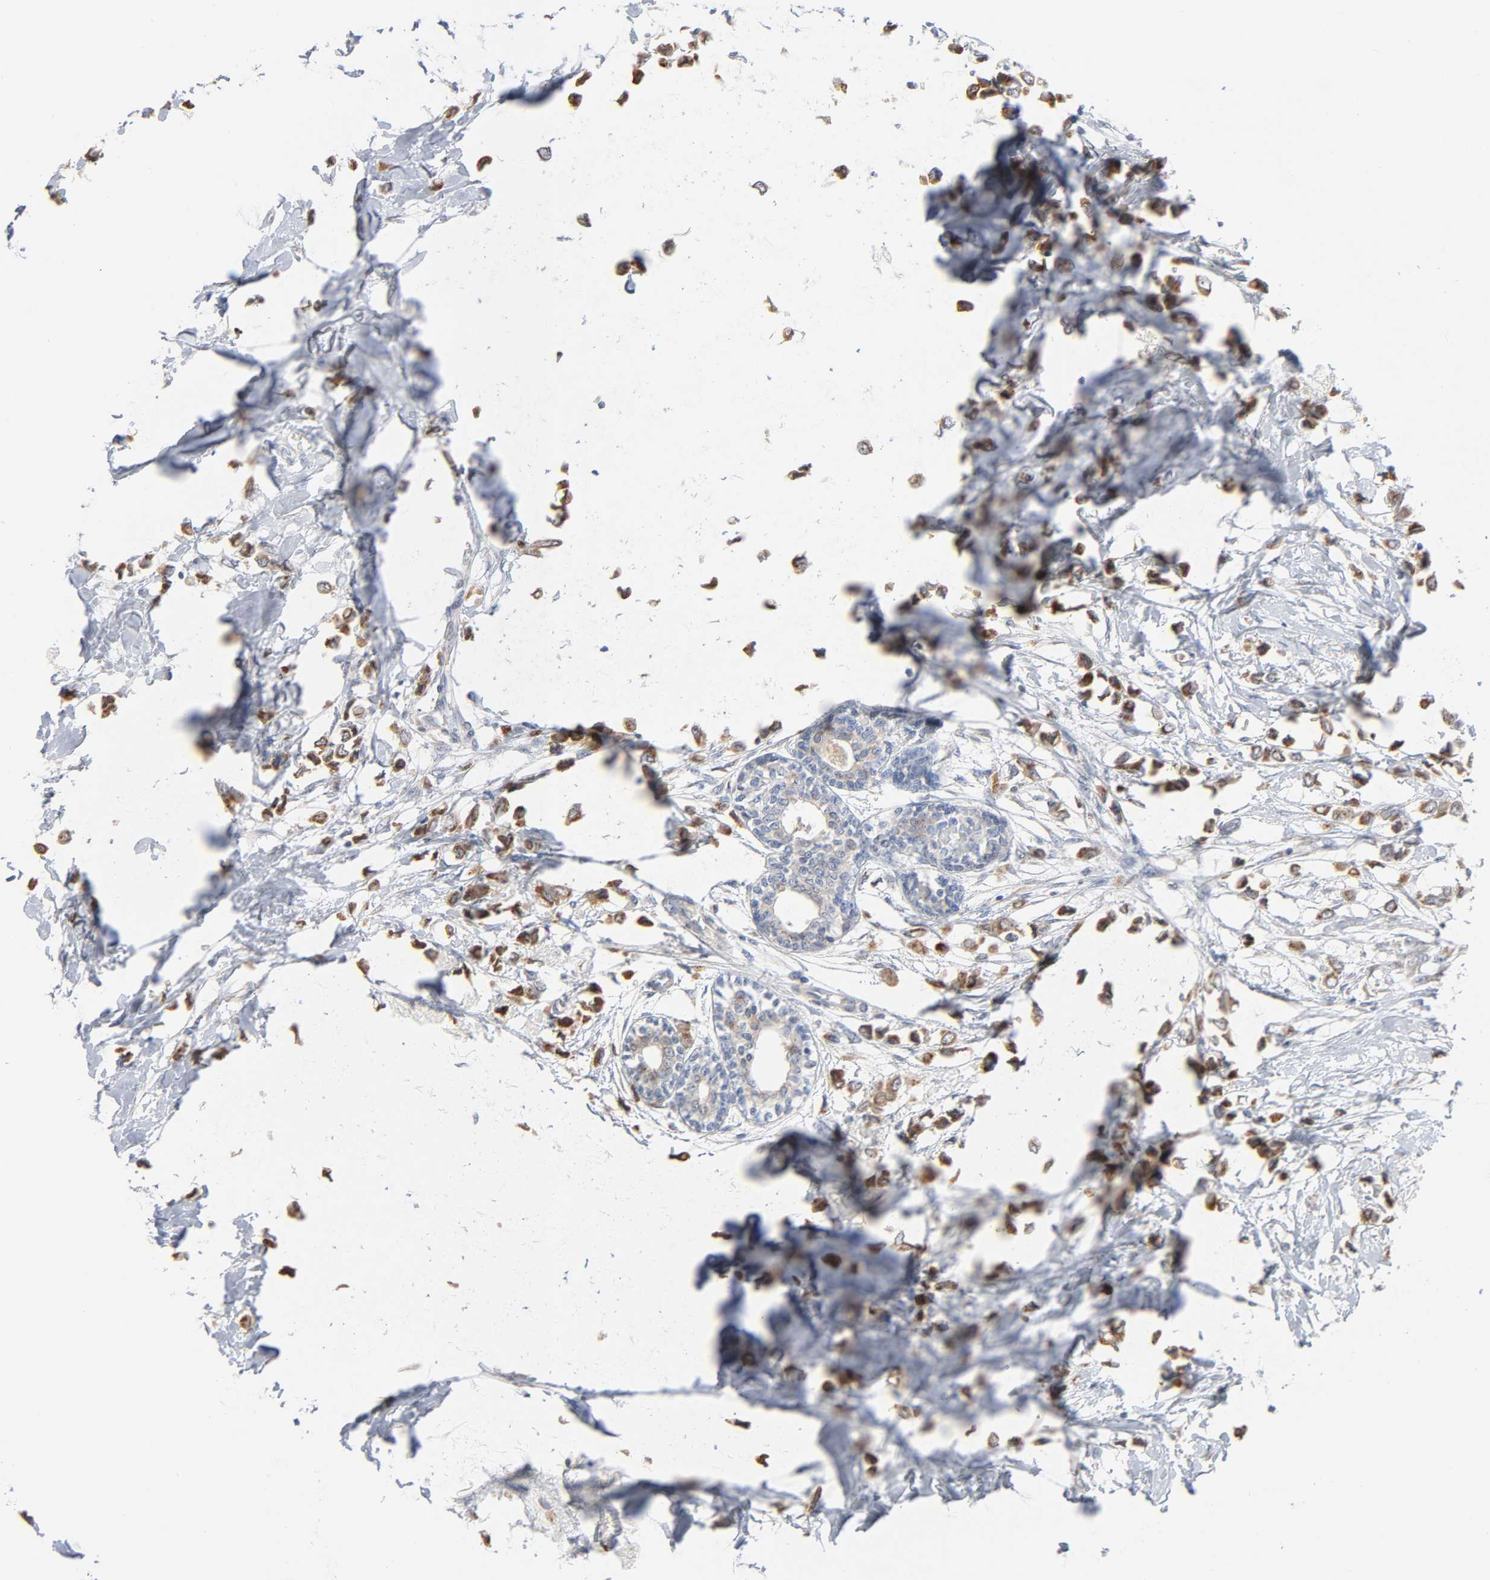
{"staining": {"intensity": "moderate", "quantity": ">75%", "location": "cytoplasmic/membranous"}, "tissue": "breast cancer", "cell_type": "Tumor cells", "image_type": "cancer", "snomed": [{"axis": "morphology", "description": "Lobular carcinoma"}, {"axis": "topography", "description": "Breast"}], "caption": "Immunohistochemical staining of human breast cancer (lobular carcinoma) displays moderate cytoplasmic/membranous protein staining in approximately >75% of tumor cells. (brown staining indicates protein expression, while blue staining denotes nuclei).", "gene": "AK7", "patient": {"sex": "female", "age": 51}}